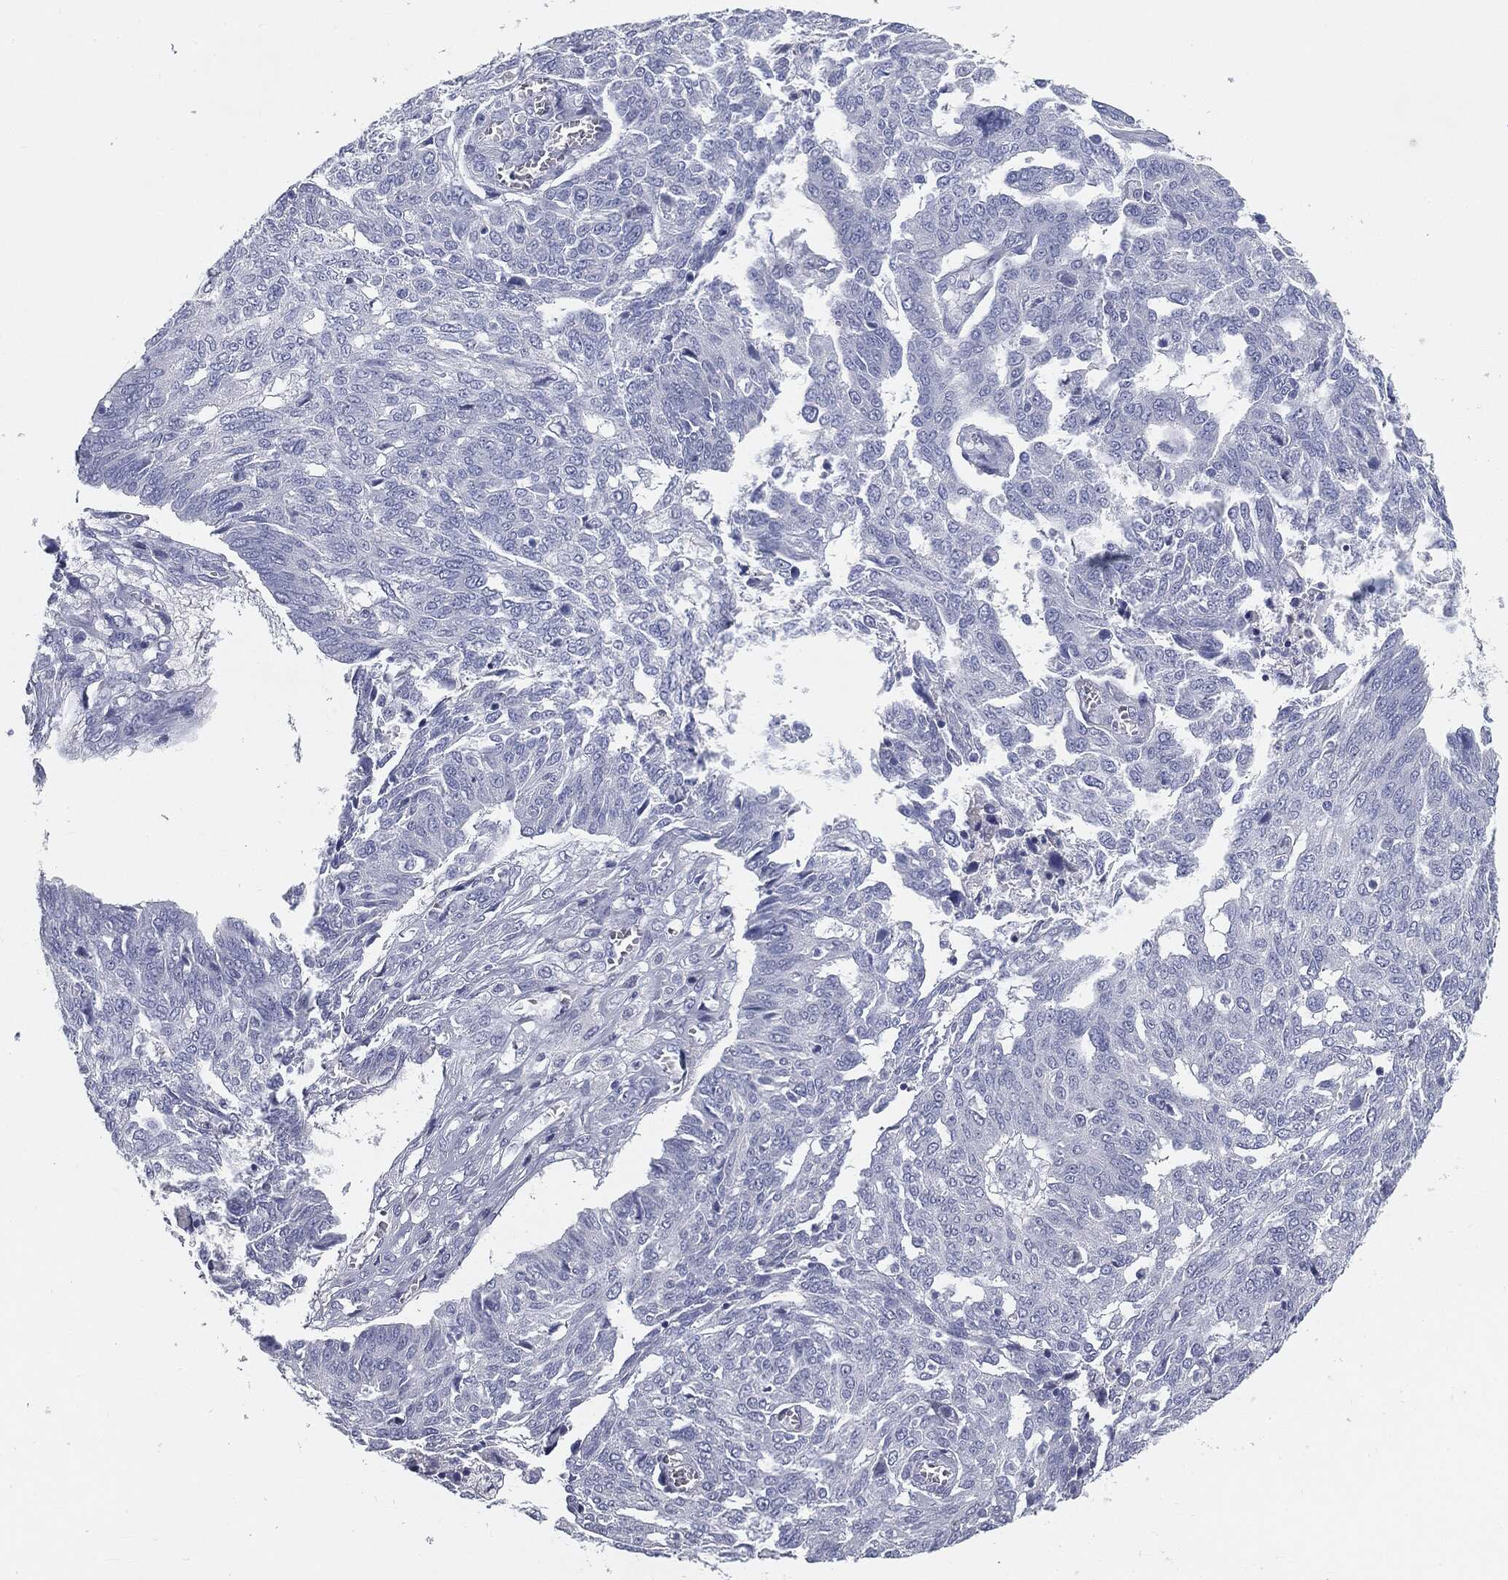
{"staining": {"intensity": "negative", "quantity": "none", "location": "none"}, "tissue": "ovarian cancer", "cell_type": "Tumor cells", "image_type": "cancer", "snomed": [{"axis": "morphology", "description": "Cystadenocarcinoma, serous, NOS"}, {"axis": "topography", "description": "Ovary"}], "caption": "An image of human ovarian cancer (serous cystadenocarcinoma) is negative for staining in tumor cells.", "gene": "CUZD1", "patient": {"sex": "female", "age": 67}}